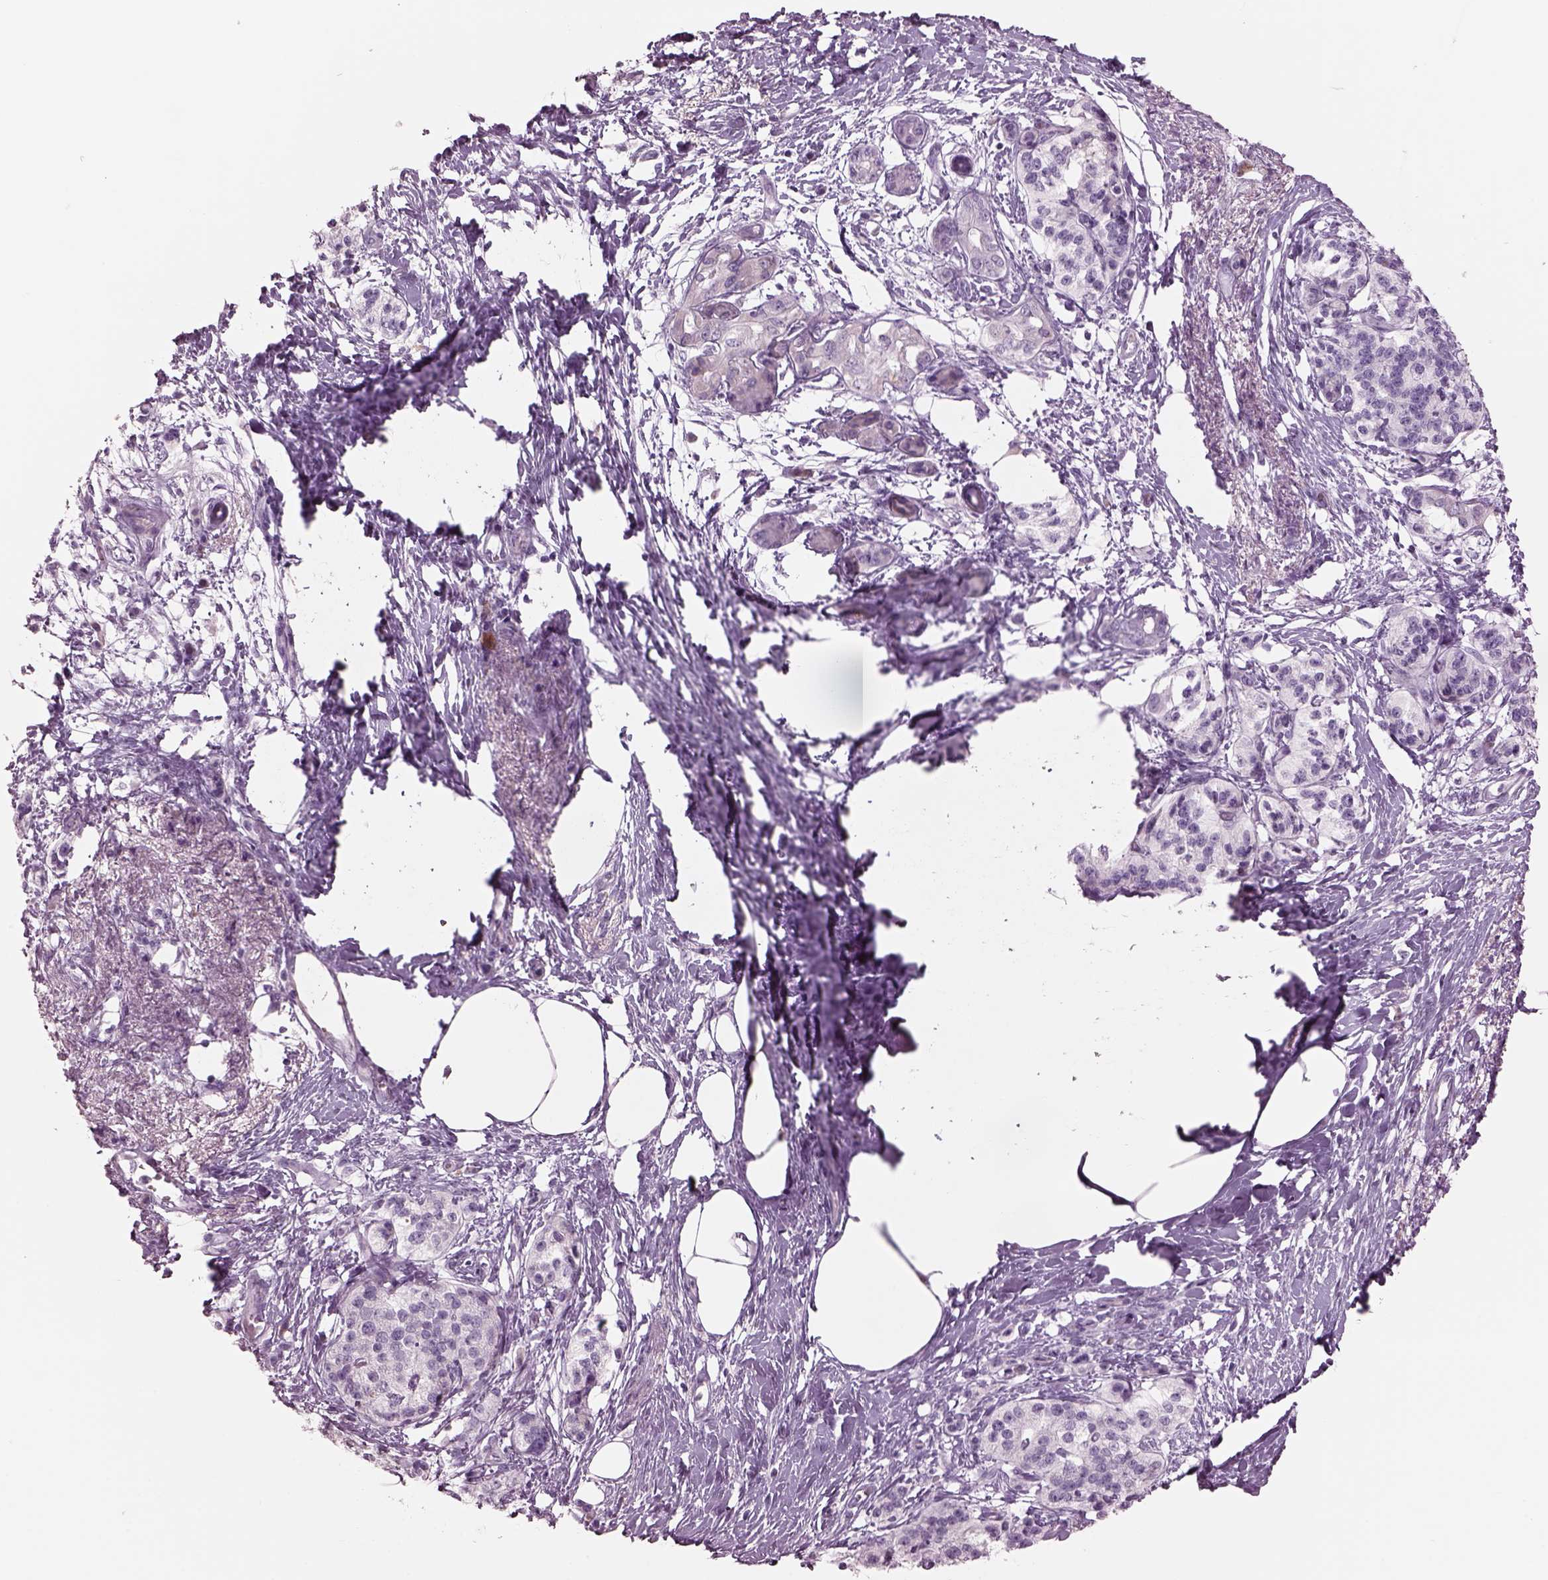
{"staining": {"intensity": "negative", "quantity": "none", "location": "none"}, "tissue": "pancreatic cancer", "cell_type": "Tumor cells", "image_type": "cancer", "snomed": [{"axis": "morphology", "description": "Adenocarcinoma, NOS"}, {"axis": "topography", "description": "Pancreas"}], "caption": "The image demonstrates no staining of tumor cells in pancreatic adenocarcinoma.", "gene": "CYLC1", "patient": {"sex": "female", "age": 72}}